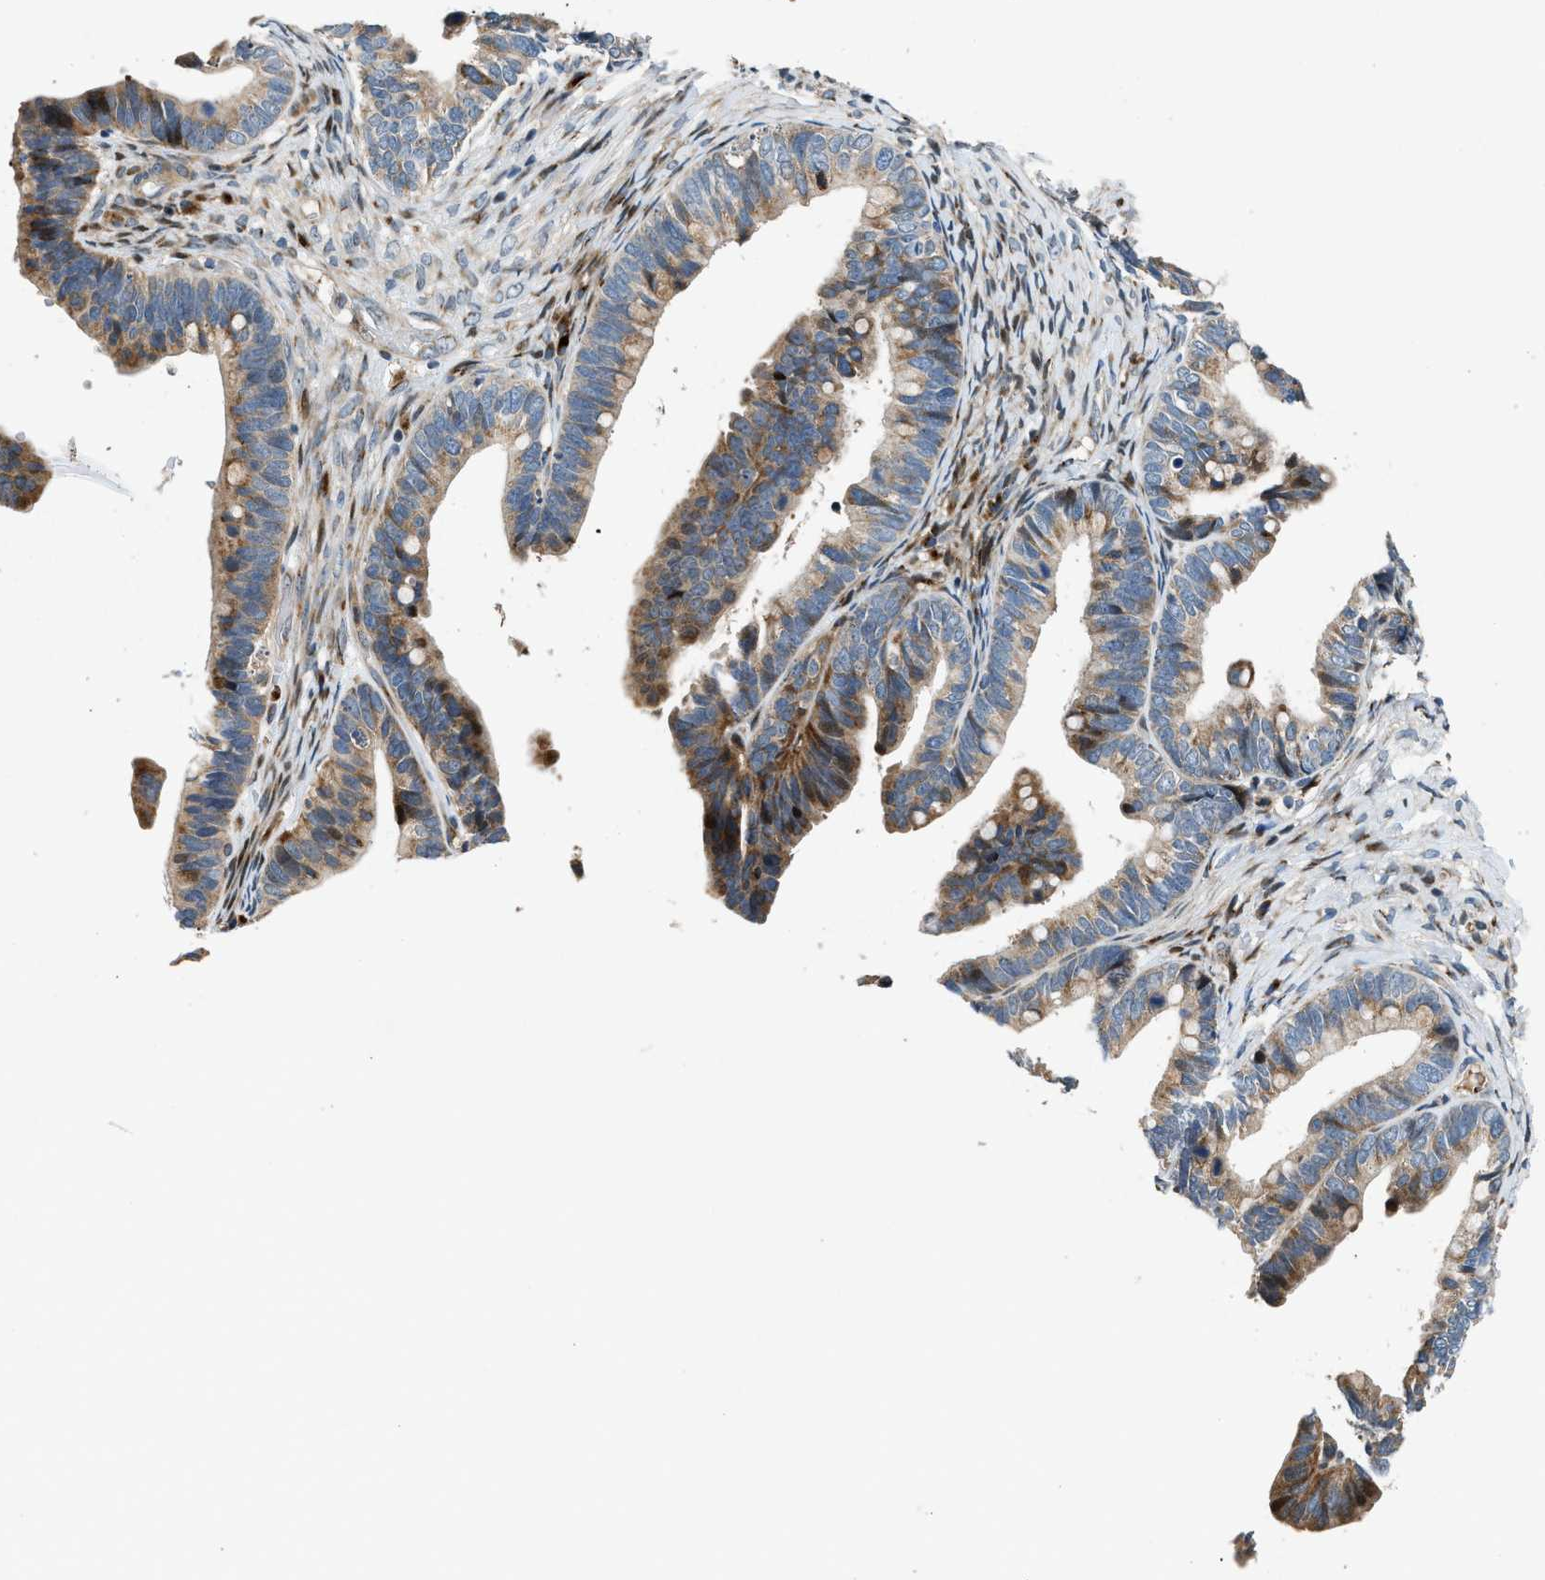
{"staining": {"intensity": "moderate", "quantity": ">75%", "location": "cytoplasmic/membranous"}, "tissue": "ovarian cancer", "cell_type": "Tumor cells", "image_type": "cancer", "snomed": [{"axis": "morphology", "description": "Cystadenocarcinoma, serous, NOS"}, {"axis": "topography", "description": "Ovary"}], "caption": "Immunohistochemistry (IHC) of human serous cystadenocarcinoma (ovarian) displays medium levels of moderate cytoplasmic/membranous expression in about >75% of tumor cells.", "gene": "FUT8", "patient": {"sex": "female", "age": 56}}